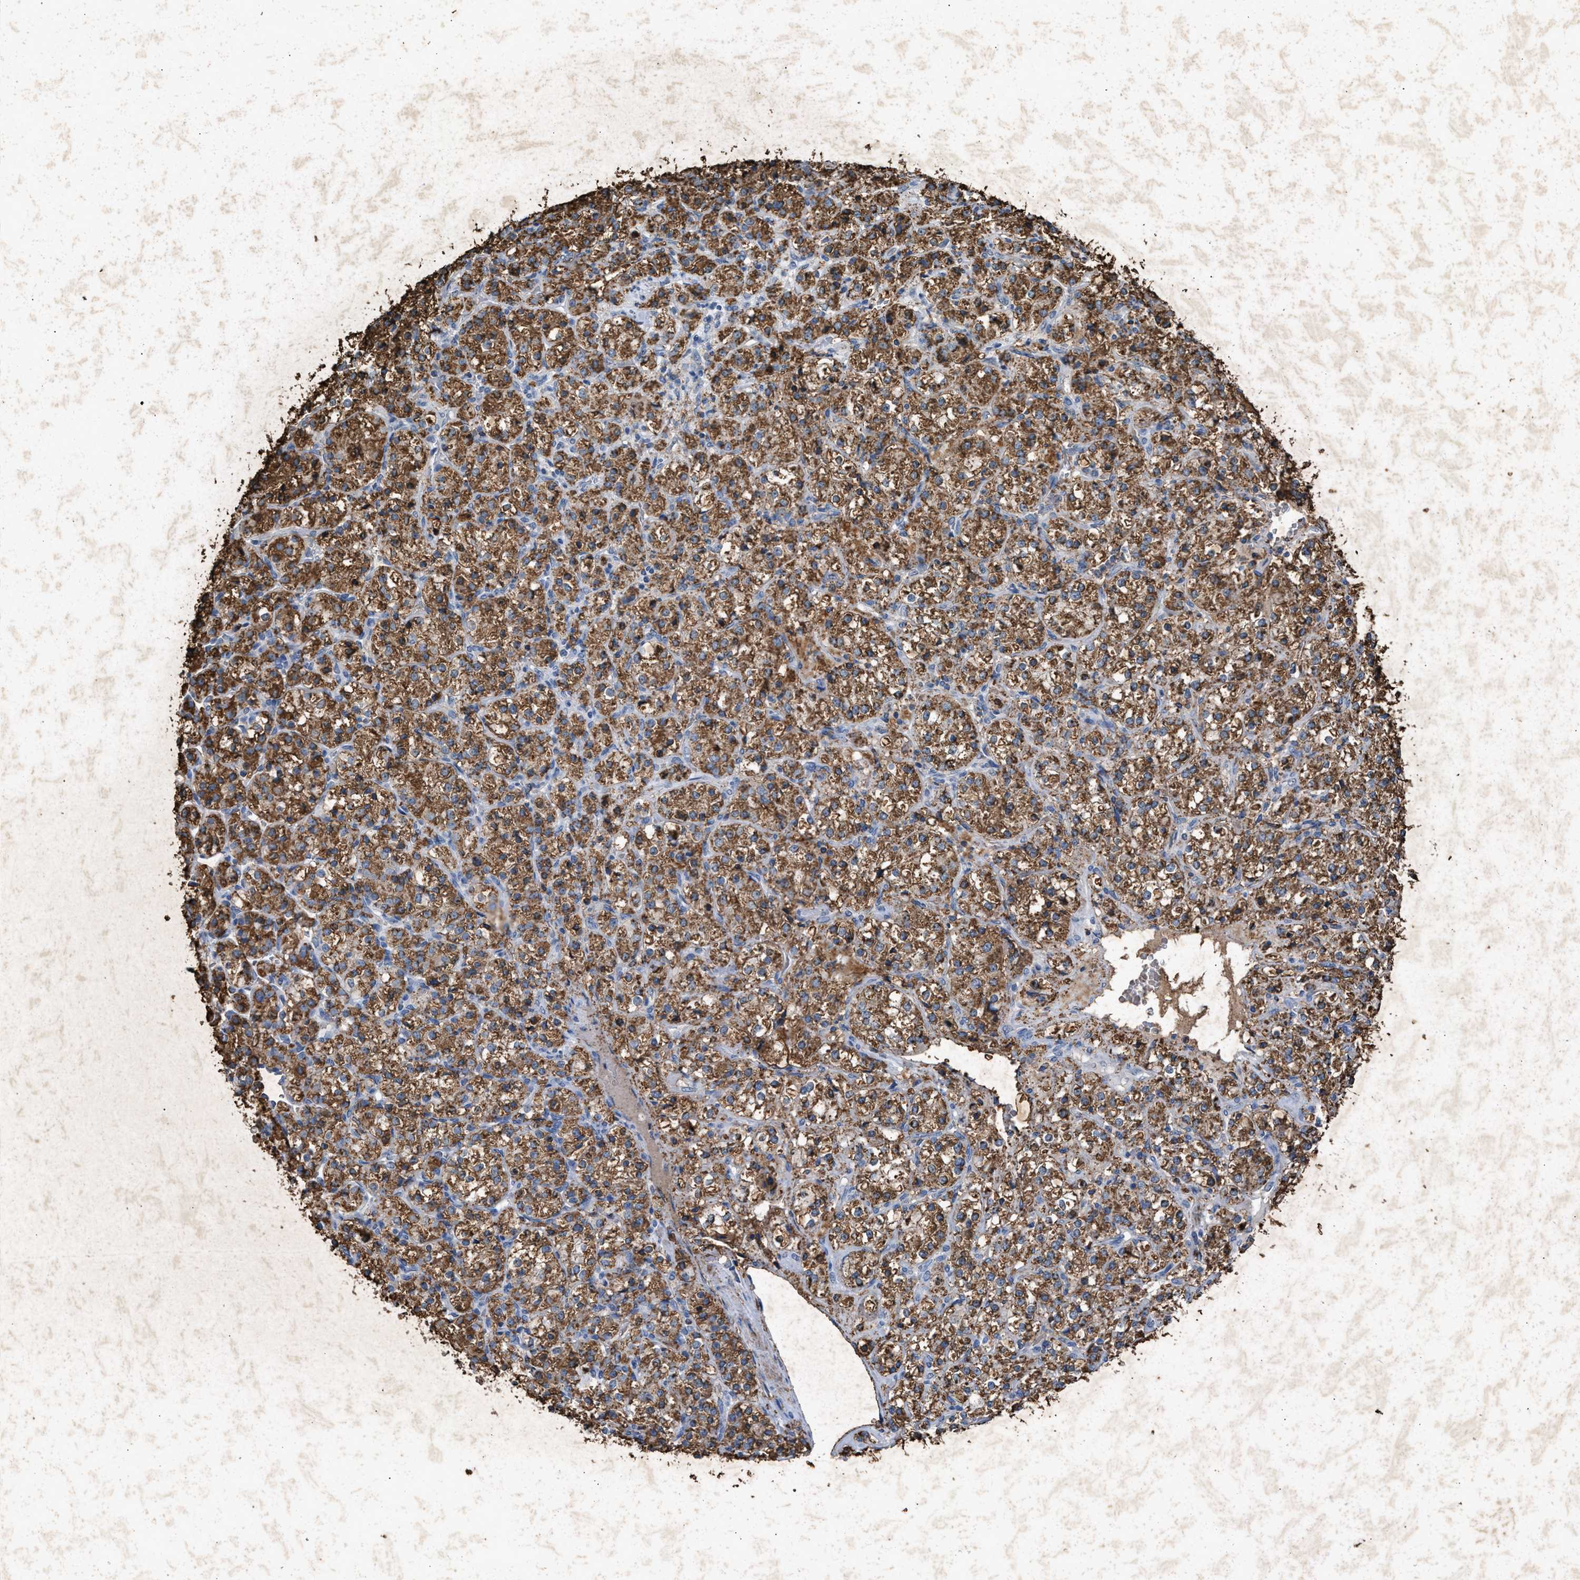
{"staining": {"intensity": "moderate", "quantity": ">75%", "location": "cytoplasmic/membranous"}, "tissue": "renal cancer", "cell_type": "Tumor cells", "image_type": "cancer", "snomed": [{"axis": "morphology", "description": "Adenocarcinoma, NOS"}, {"axis": "topography", "description": "Kidney"}], "caption": "Immunohistochemistry of adenocarcinoma (renal) demonstrates medium levels of moderate cytoplasmic/membranous staining in about >75% of tumor cells. (brown staining indicates protein expression, while blue staining denotes nuclei).", "gene": "LTB4R2", "patient": {"sex": "male", "age": 77}}